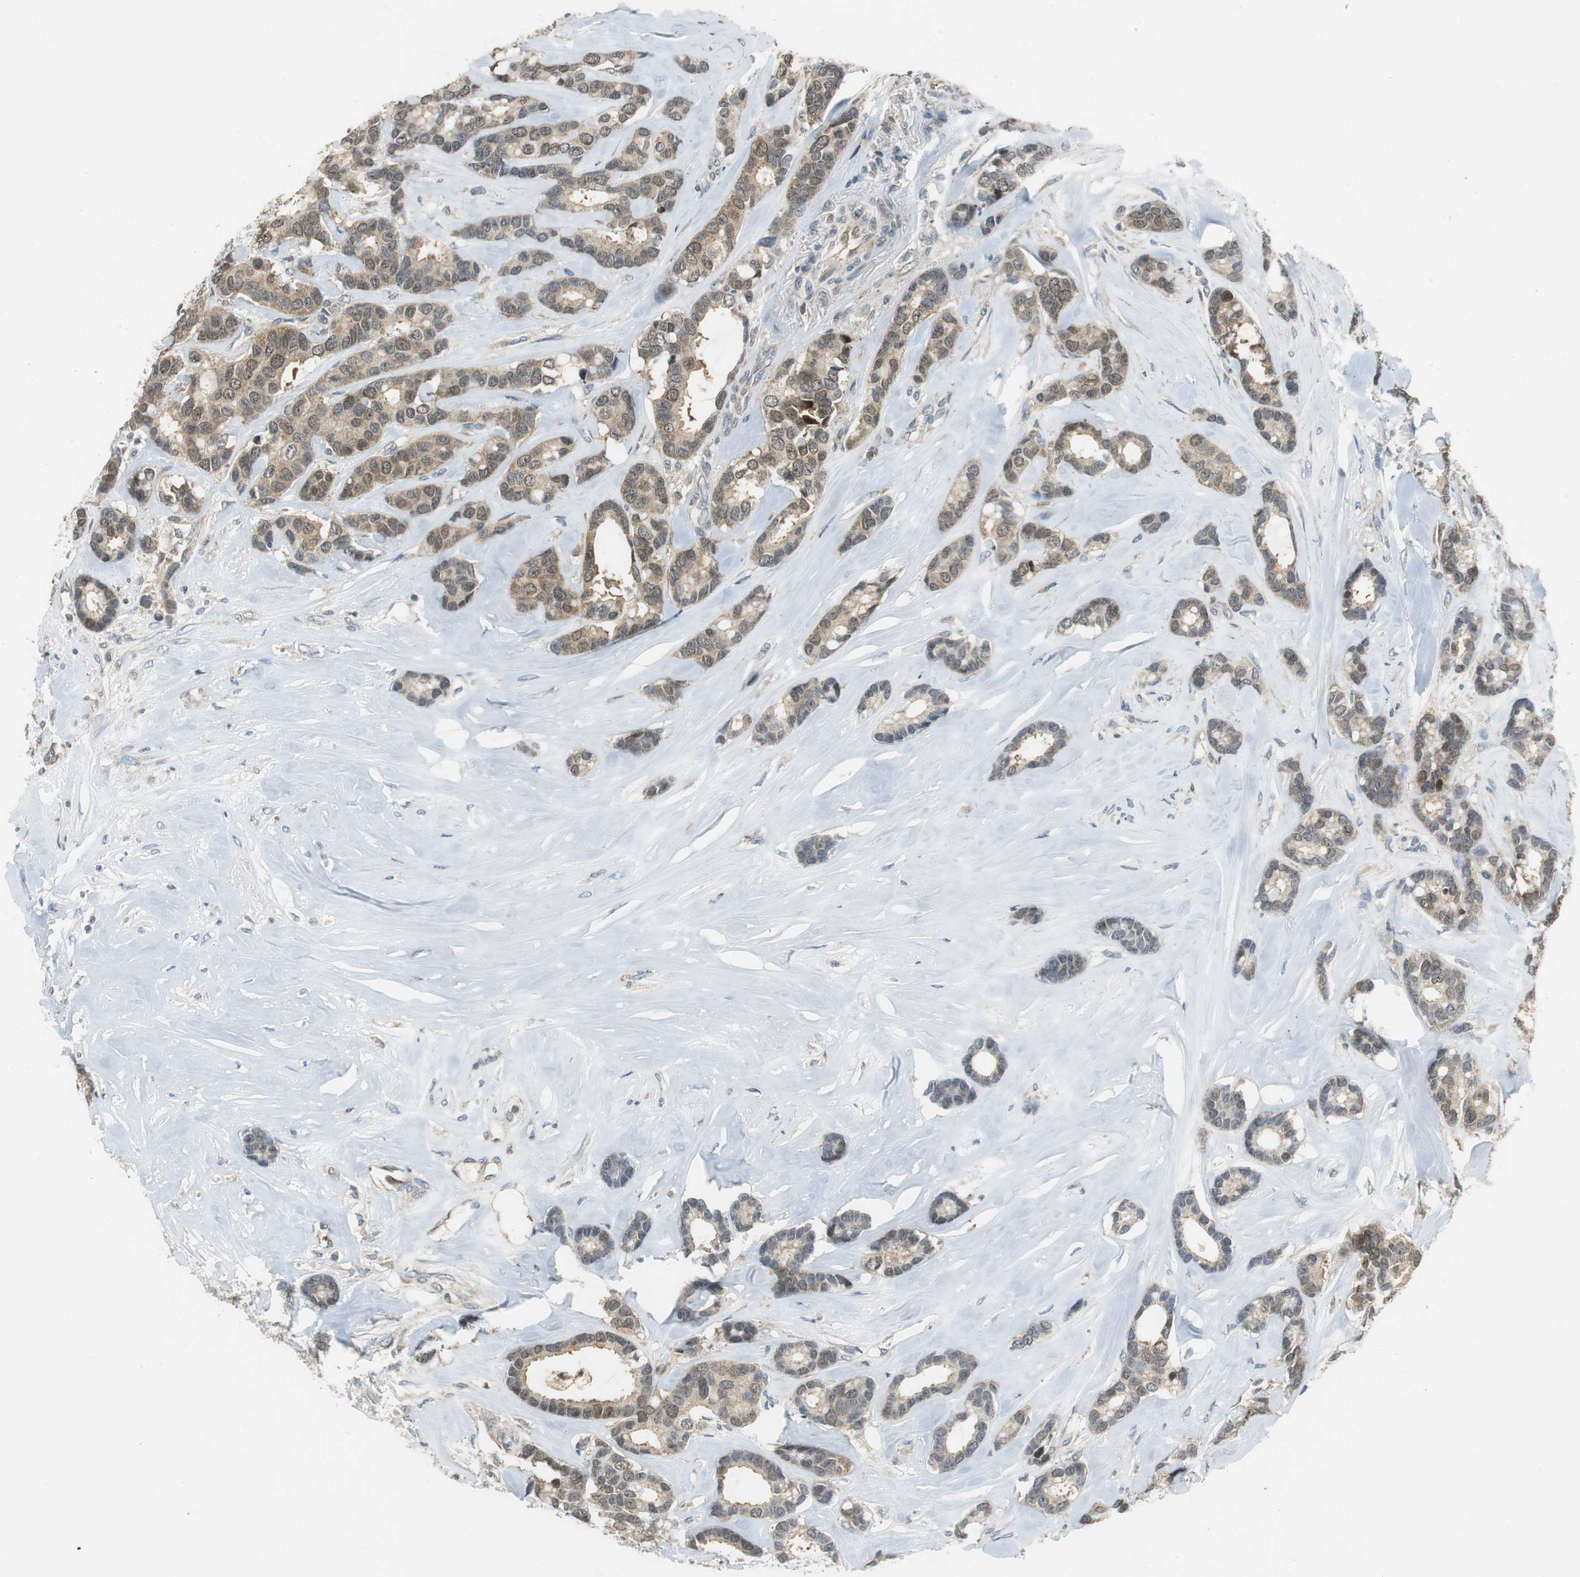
{"staining": {"intensity": "weak", "quantity": ">75%", "location": "cytoplasmic/membranous"}, "tissue": "breast cancer", "cell_type": "Tumor cells", "image_type": "cancer", "snomed": [{"axis": "morphology", "description": "Duct carcinoma"}, {"axis": "topography", "description": "Breast"}], "caption": "Immunohistochemistry of human infiltrating ductal carcinoma (breast) demonstrates low levels of weak cytoplasmic/membranous expression in approximately >75% of tumor cells. (DAB (3,3'-diaminobenzidine) IHC, brown staining for protein, blue staining for nuclei).", "gene": "GSDMD", "patient": {"sex": "female", "age": 87}}